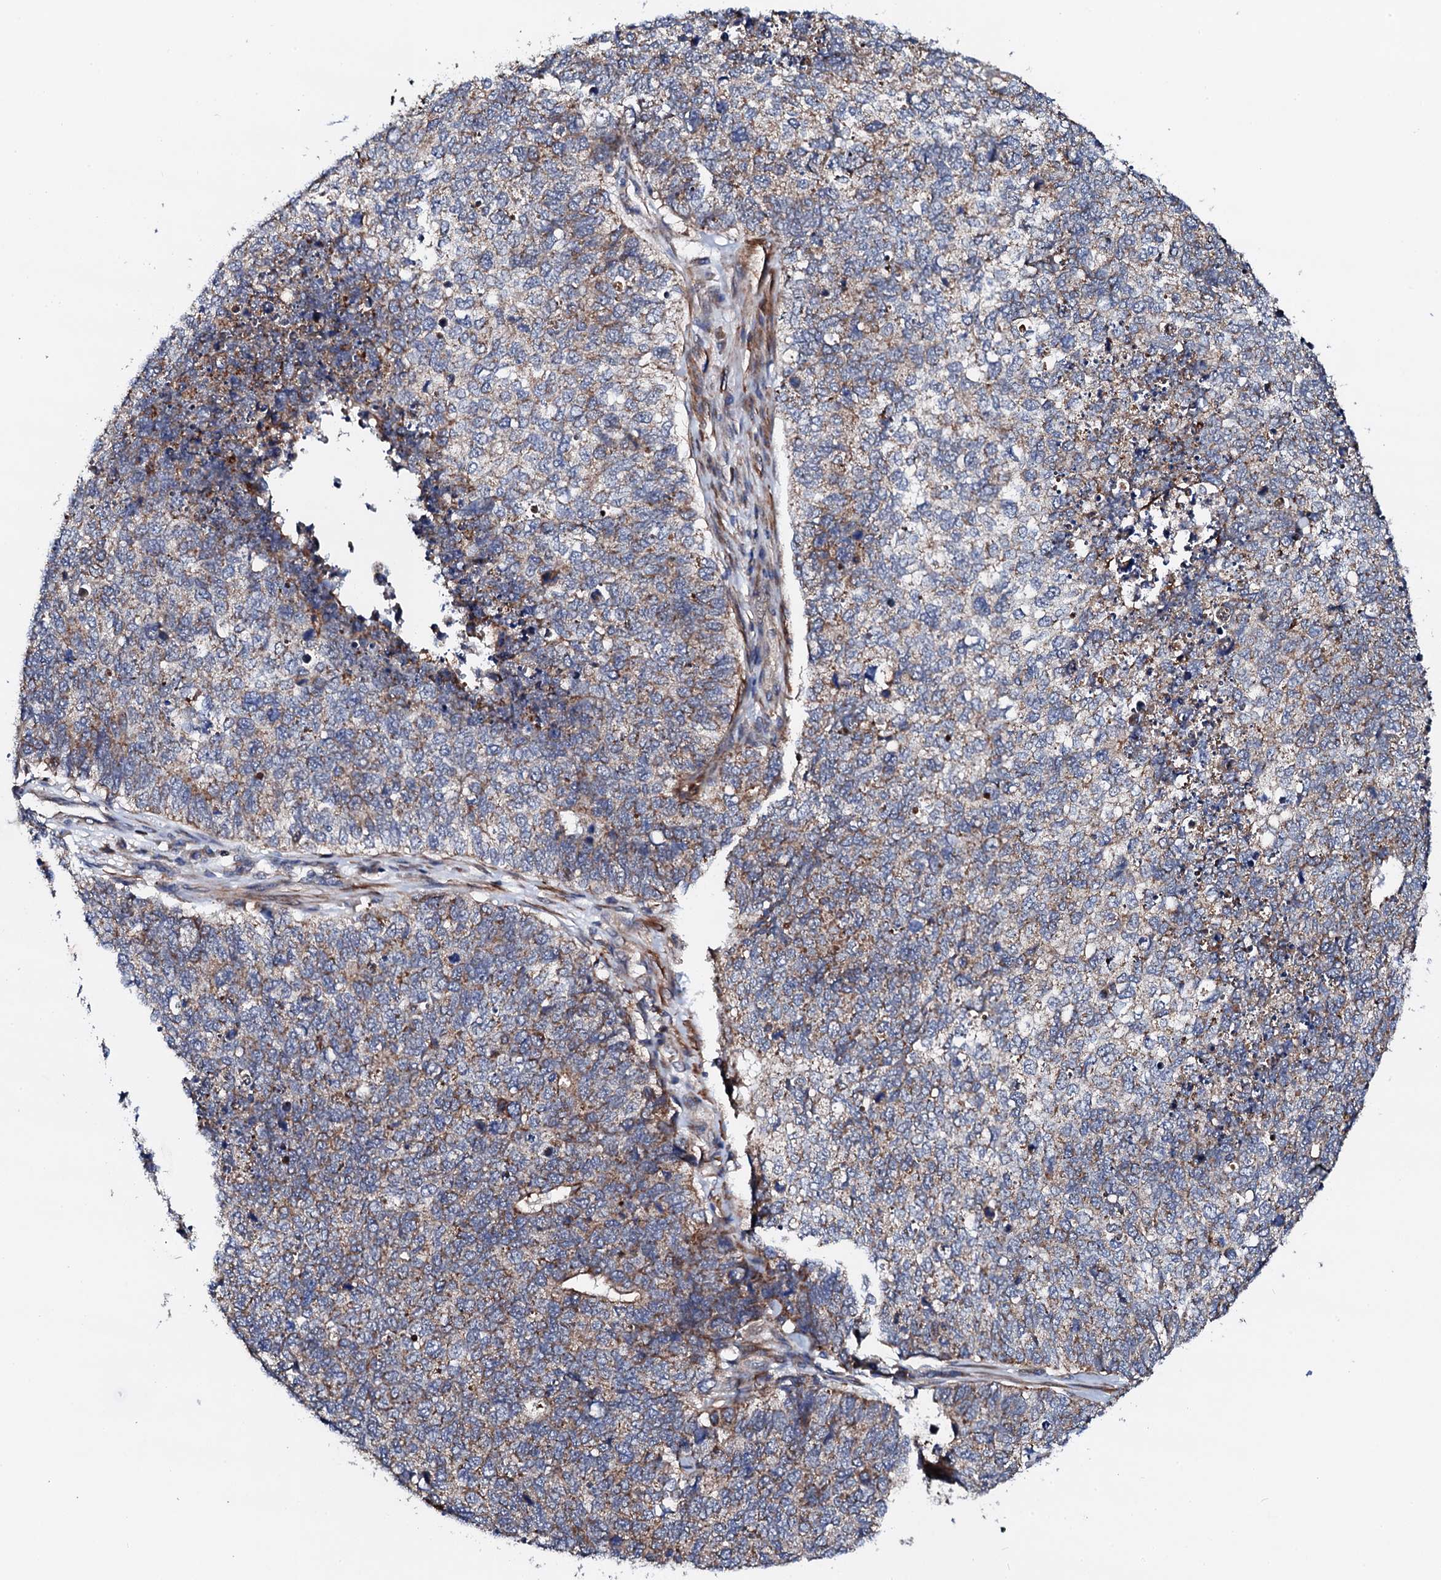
{"staining": {"intensity": "moderate", "quantity": "25%-75%", "location": "cytoplasmic/membranous"}, "tissue": "cervical cancer", "cell_type": "Tumor cells", "image_type": "cancer", "snomed": [{"axis": "morphology", "description": "Squamous cell carcinoma, NOS"}, {"axis": "topography", "description": "Cervix"}], "caption": "About 25%-75% of tumor cells in cervical cancer (squamous cell carcinoma) exhibit moderate cytoplasmic/membranous protein staining as visualized by brown immunohistochemical staining.", "gene": "COG4", "patient": {"sex": "female", "age": 63}}